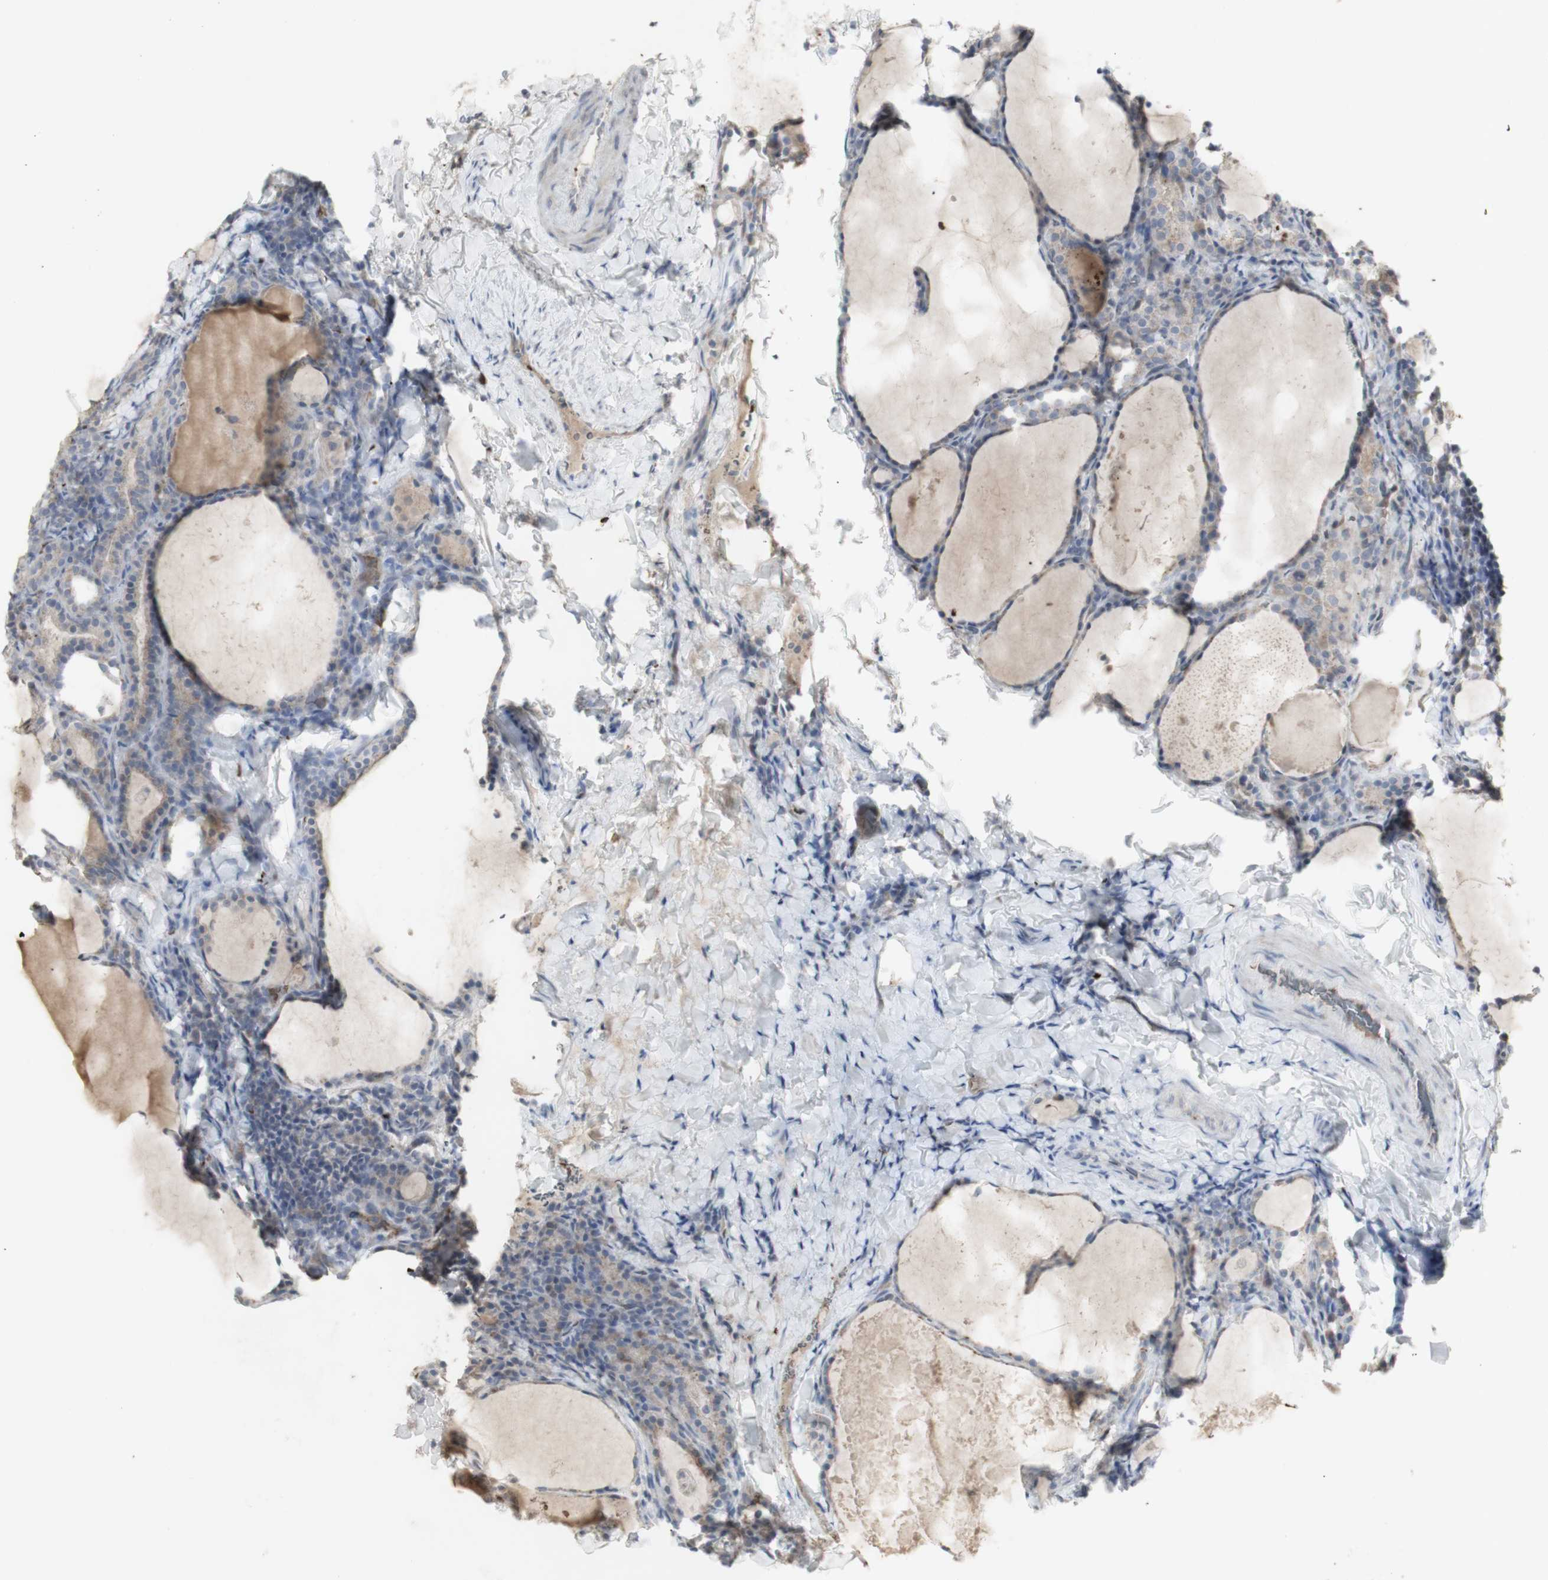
{"staining": {"intensity": "weak", "quantity": ">75%", "location": "cytoplasmic/membranous"}, "tissue": "thyroid cancer", "cell_type": "Tumor cells", "image_type": "cancer", "snomed": [{"axis": "morphology", "description": "Papillary adenocarcinoma, NOS"}, {"axis": "topography", "description": "Thyroid gland"}], "caption": "Thyroid cancer (papillary adenocarcinoma) stained for a protein exhibits weak cytoplasmic/membranous positivity in tumor cells.", "gene": "INS", "patient": {"sex": "female", "age": 42}}